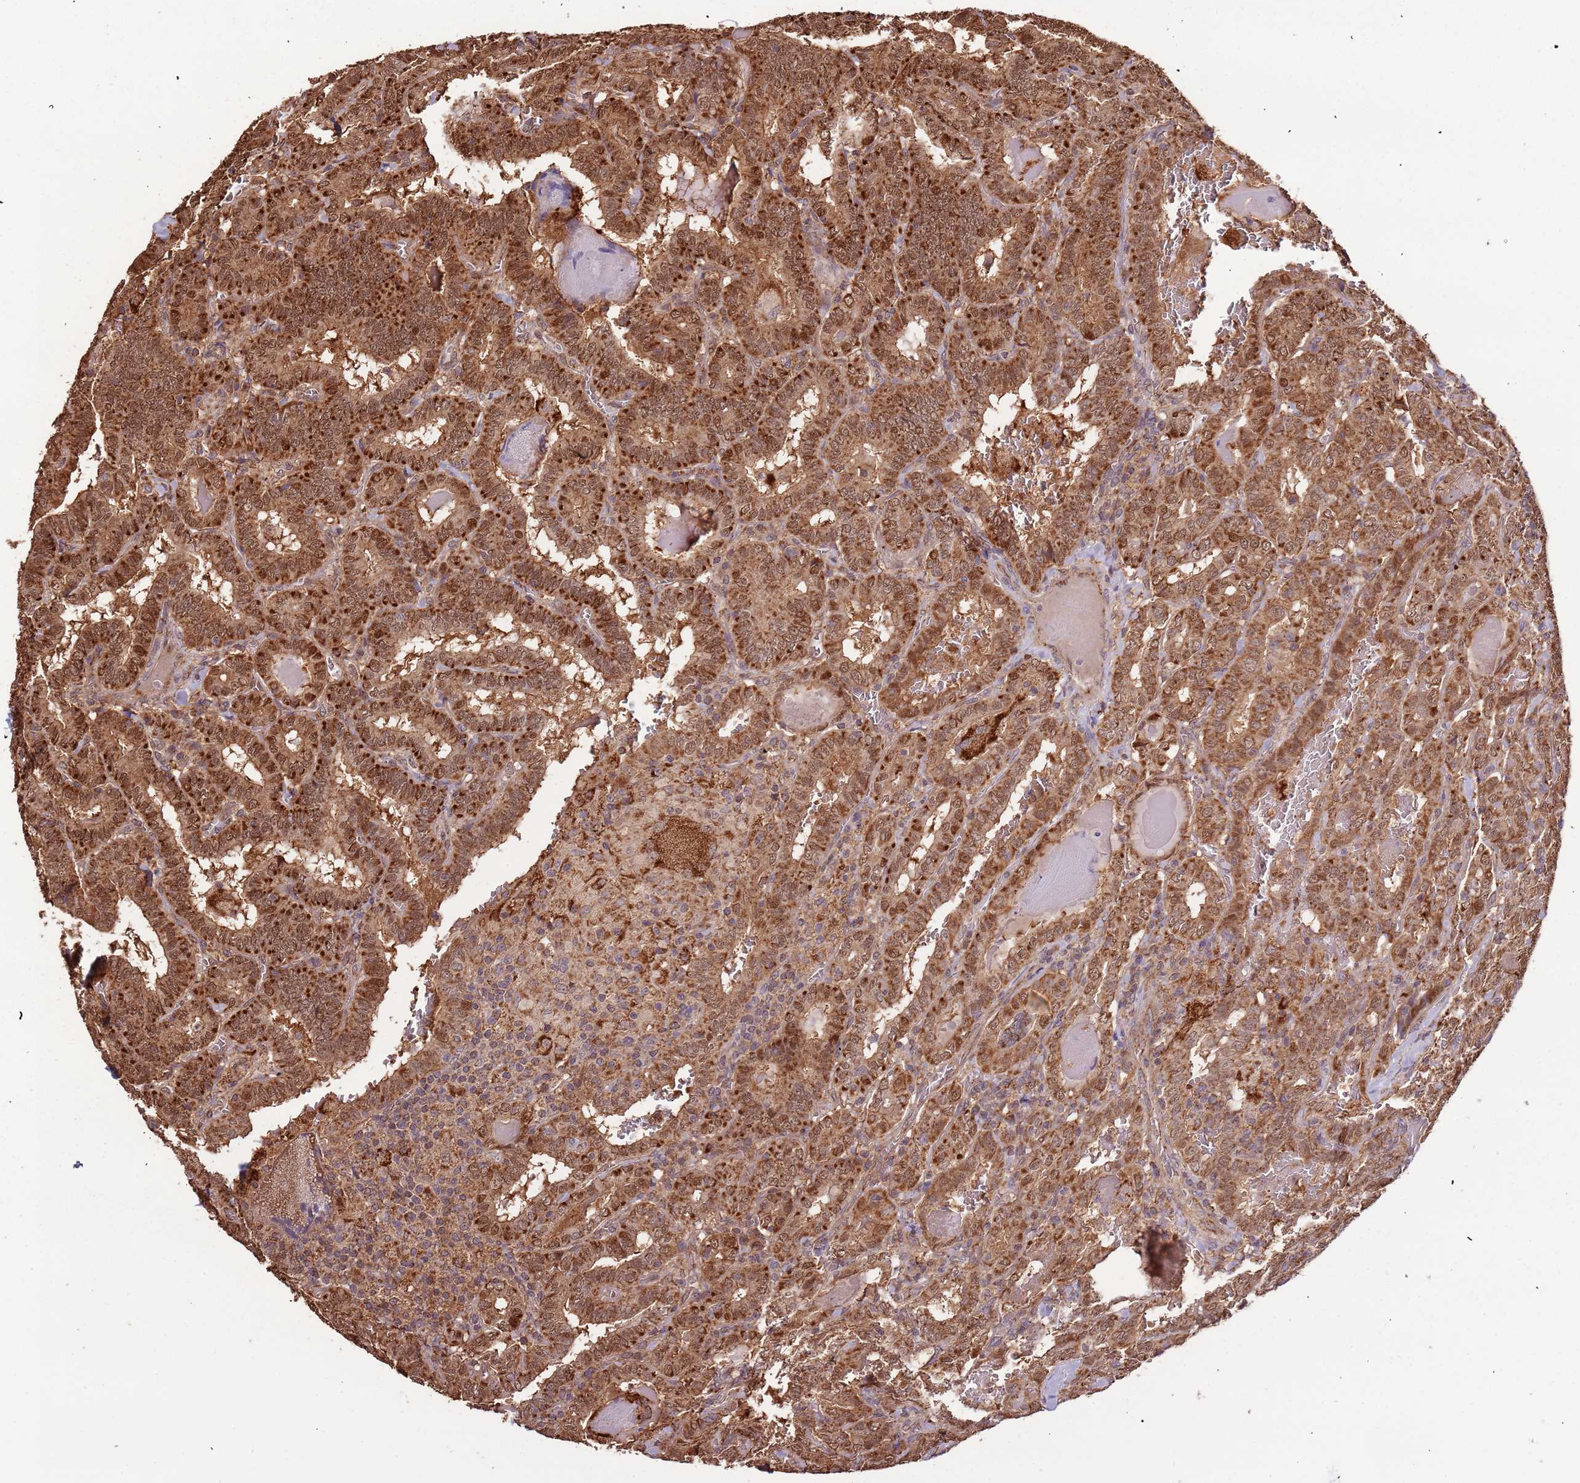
{"staining": {"intensity": "strong", "quantity": ">75%", "location": "cytoplasmic/membranous,nuclear"}, "tissue": "thyroid cancer", "cell_type": "Tumor cells", "image_type": "cancer", "snomed": [{"axis": "morphology", "description": "Papillary adenocarcinoma, NOS"}, {"axis": "topography", "description": "Thyroid gland"}], "caption": "High-magnification brightfield microscopy of thyroid cancer stained with DAB (3,3'-diaminobenzidine) (brown) and counterstained with hematoxylin (blue). tumor cells exhibit strong cytoplasmic/membranous and nuclear expression is identified in about>75% of cells. (DAB = brown stain, brightfield microscopy at high magnification).", "gene": "IL17RD", "patient": {"sex": "female", "age": 72}}